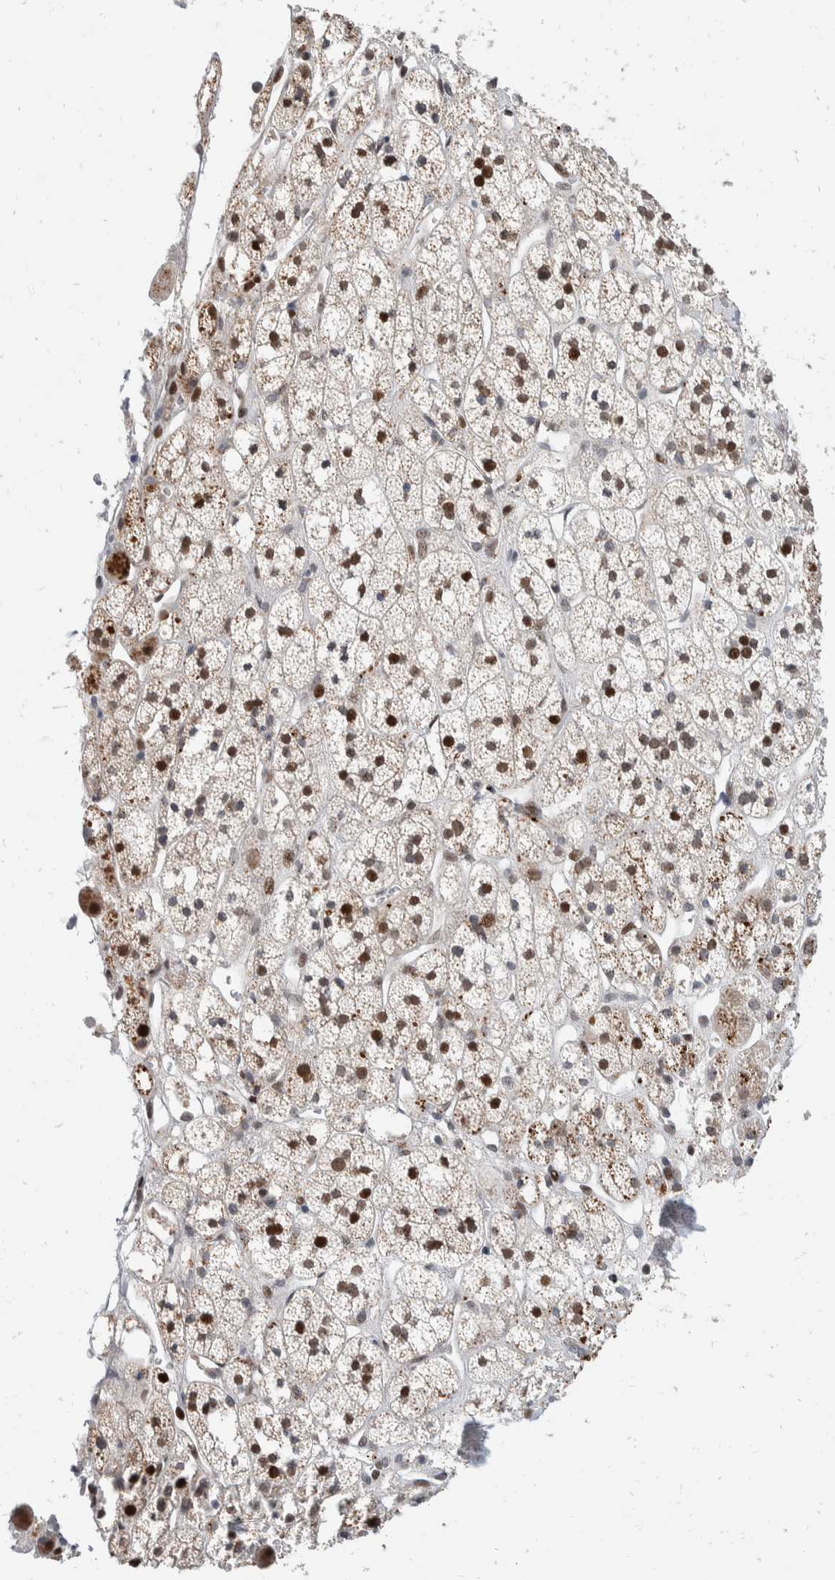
{"staining": {"intensity": "strong", "quantity": ">75%", "location": "cytoplasmic/membranous,nuclear"}, "tissue": "adrenal gland", "cell_type": "Glandular cells", "image_type": "normal", "snomed": [{"axis": "morphology", "description": "Normal tissue, NOS"}, {"axis": "topography", "description": "Adrenal gland"}], "caption": "There is high levels of strong cytoplasmic/membranous,nuclear expression in glandular cells of unremarkable adrenal gland, as demonstrated by immunohistochemical staining (brown color).", "gene": "ZNF703", "patient": {"sex": "male", "age": 56}}